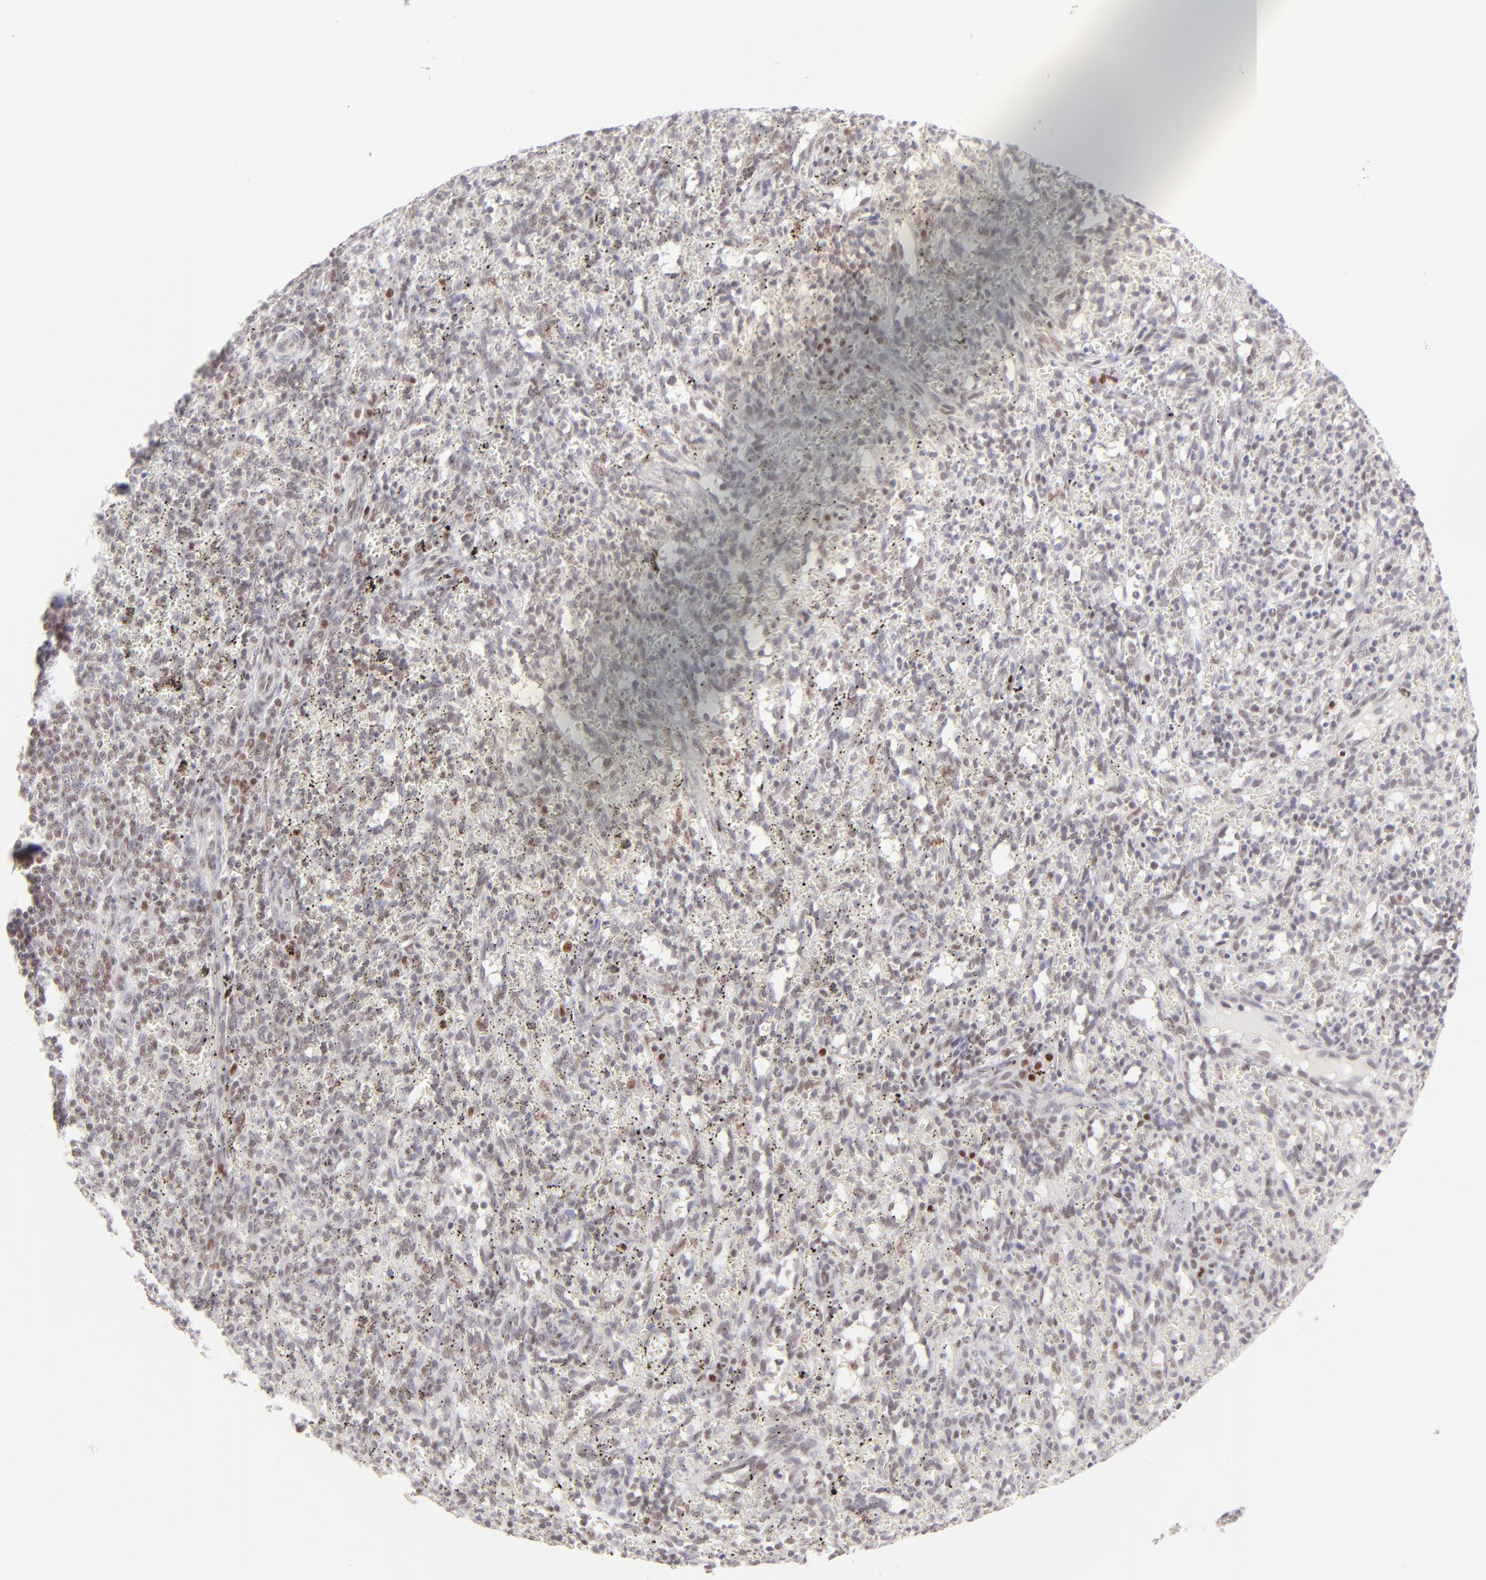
{"staining": {"intensity": "weak", "quantity": "<25%", "location": "nuclear"}, "tissue": "spleen", "cell_type": "Cells in red pulp", "image_type": "normal", "snomed": [{"axis": "morphology", "description": "Normal tissue, NOS"}, {"axis": "topography", "description": "Spleen"}], "caption": "Image shows no protein positivity in cells in red pulp of unremarkable spleen. The staining was performed using DAB to visualize the protein expression in brown, while the nuclei were stained in blue with hematoxylin (Magnification: 20x).", "gene": "POU2F1", "patient": {"sex": "female", "age": 10}}